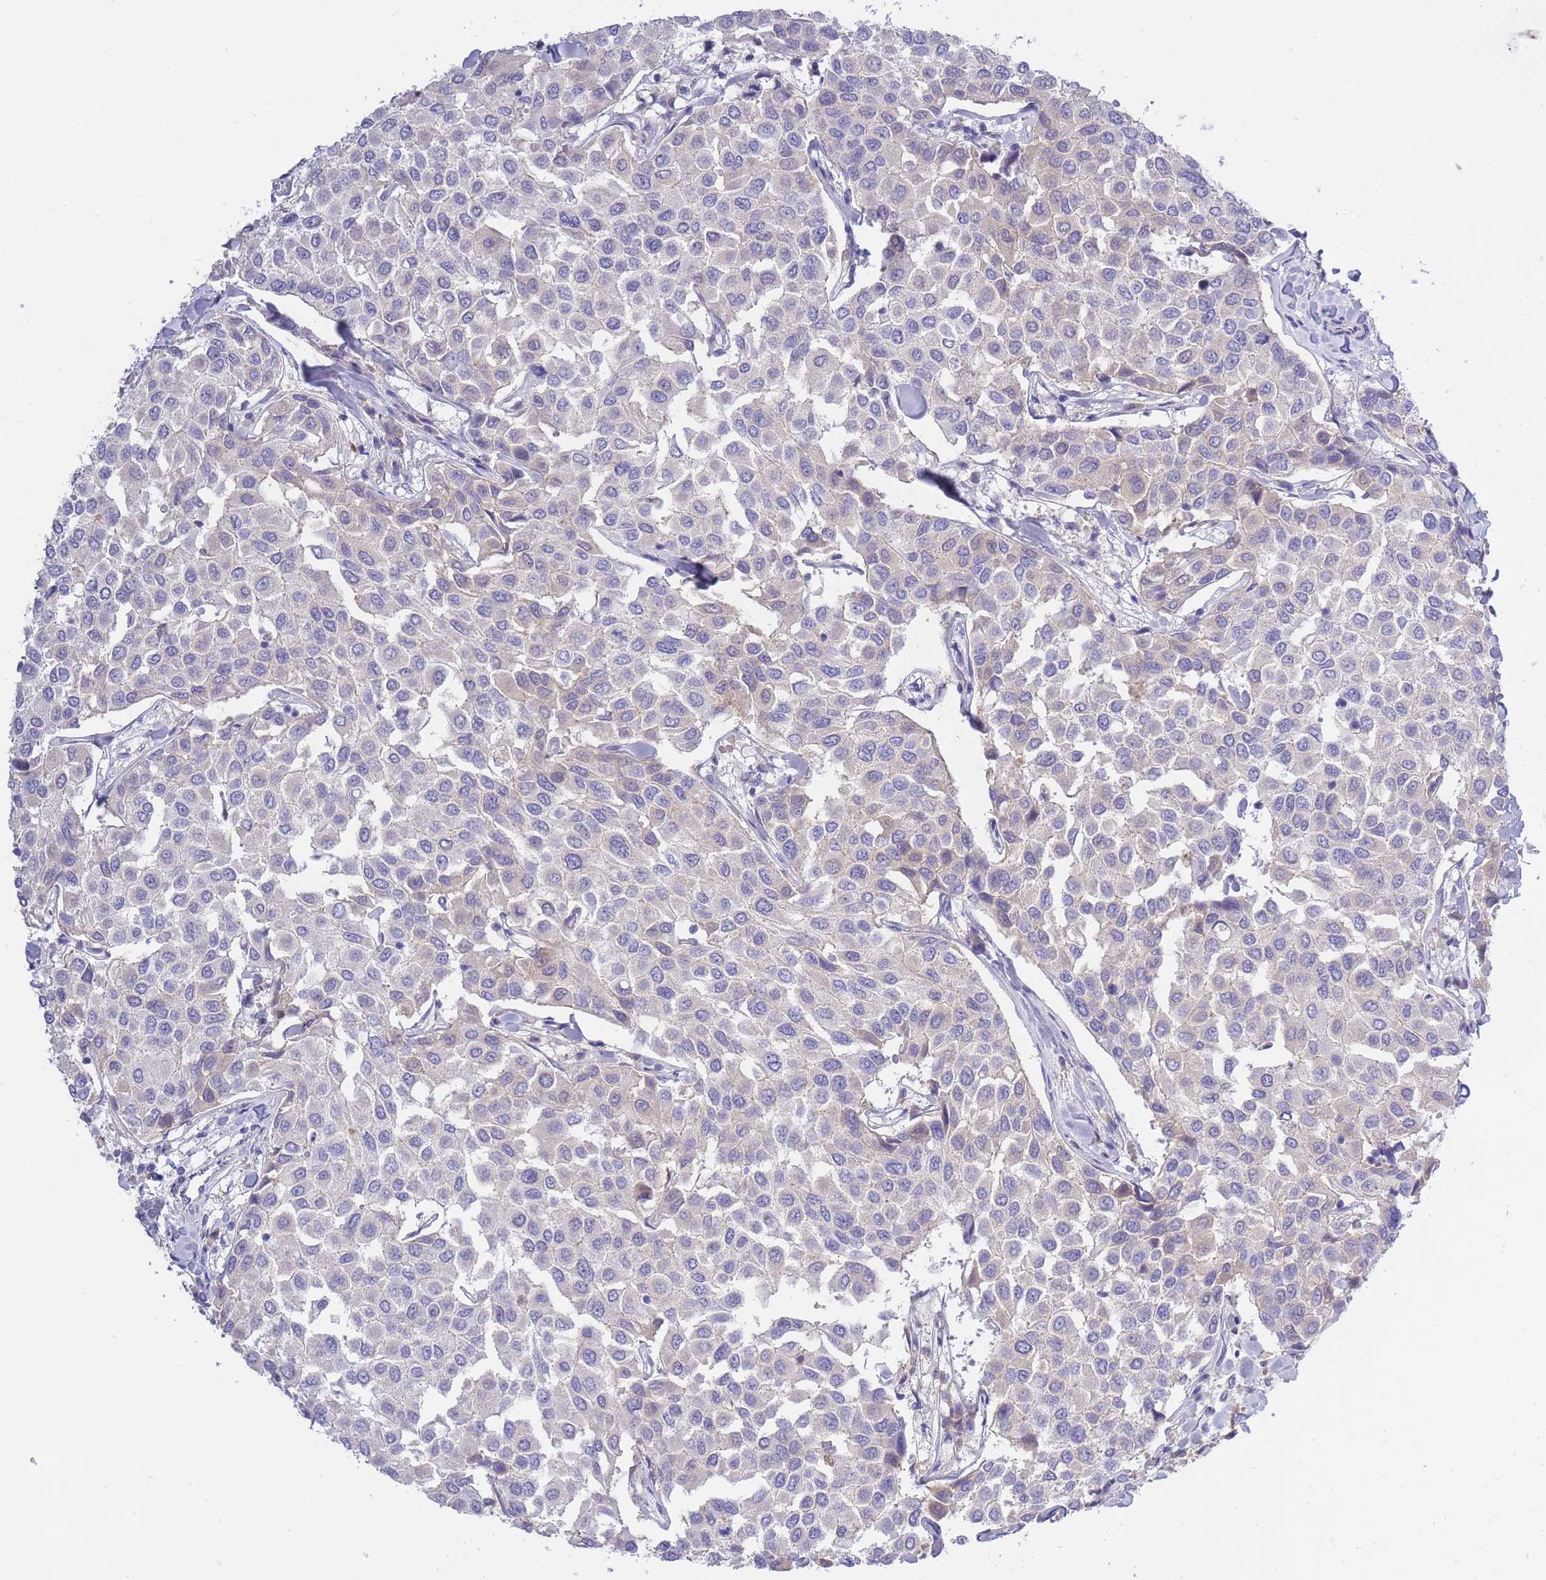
{"staining": {"intensity": "negative", "quantity": "none", "location": "none"}, "tissue": "breast cancer", "cell_type": "Tumor cells", "image_type": "cancer", "snomed": [{"axis": "morphology", "description": "Duct carcinoma"}, {"axis": "topography", "description": "Breast"}], "caption": "Breast invasive ductal carcinoma was stained to show a protein in brown. There is no significant expression in tumor cells. (DAB IHC with hematoxylin counter stain).", "gene": "PRR23B", "patient": {"sex": "female", "age": 55}}